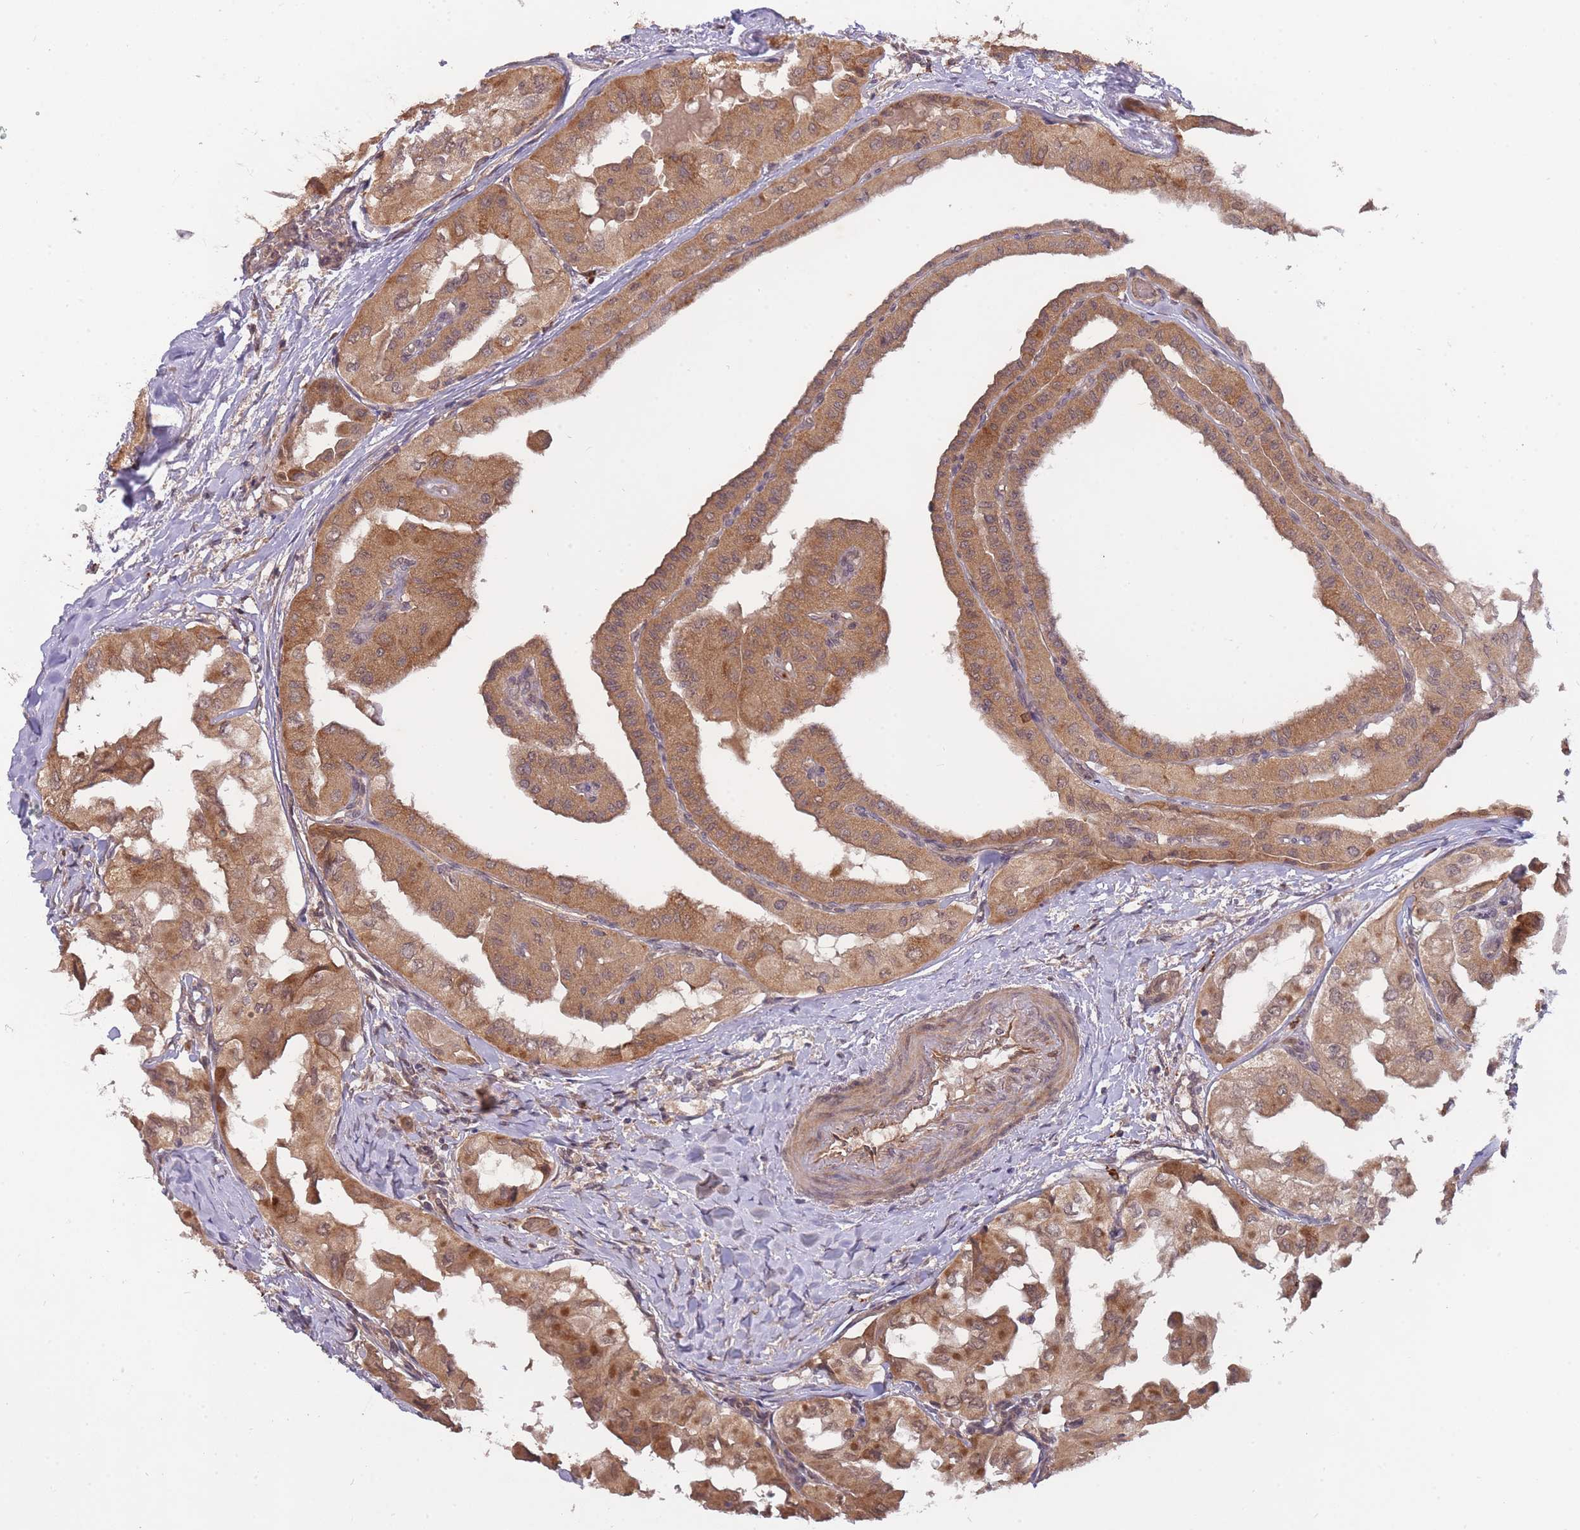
{"staining": {"intensity": "moderate", "quantity": ">75%", "location": "cytoplasmic/membranous,nuclear"}, "tissue": "thyroid cancer", "cell_type": "Tumor cells", "image_type": "cancer", "snomed": [{"axis": "morphology", "description": "Papillary adenocarcinoma, NOS"}, {"axis": "topography", "description": "Thyroid gland"}], "caption": "Immunohistochemical staining of human papillary adenocarcinoma (thyroid) reveals medium levels of moderate cytoplasmic/membranous and nuclear staining in about >75% of tumor cells.", "gene": "SMC6", "patient": {"sex": "female", "age": 59}}